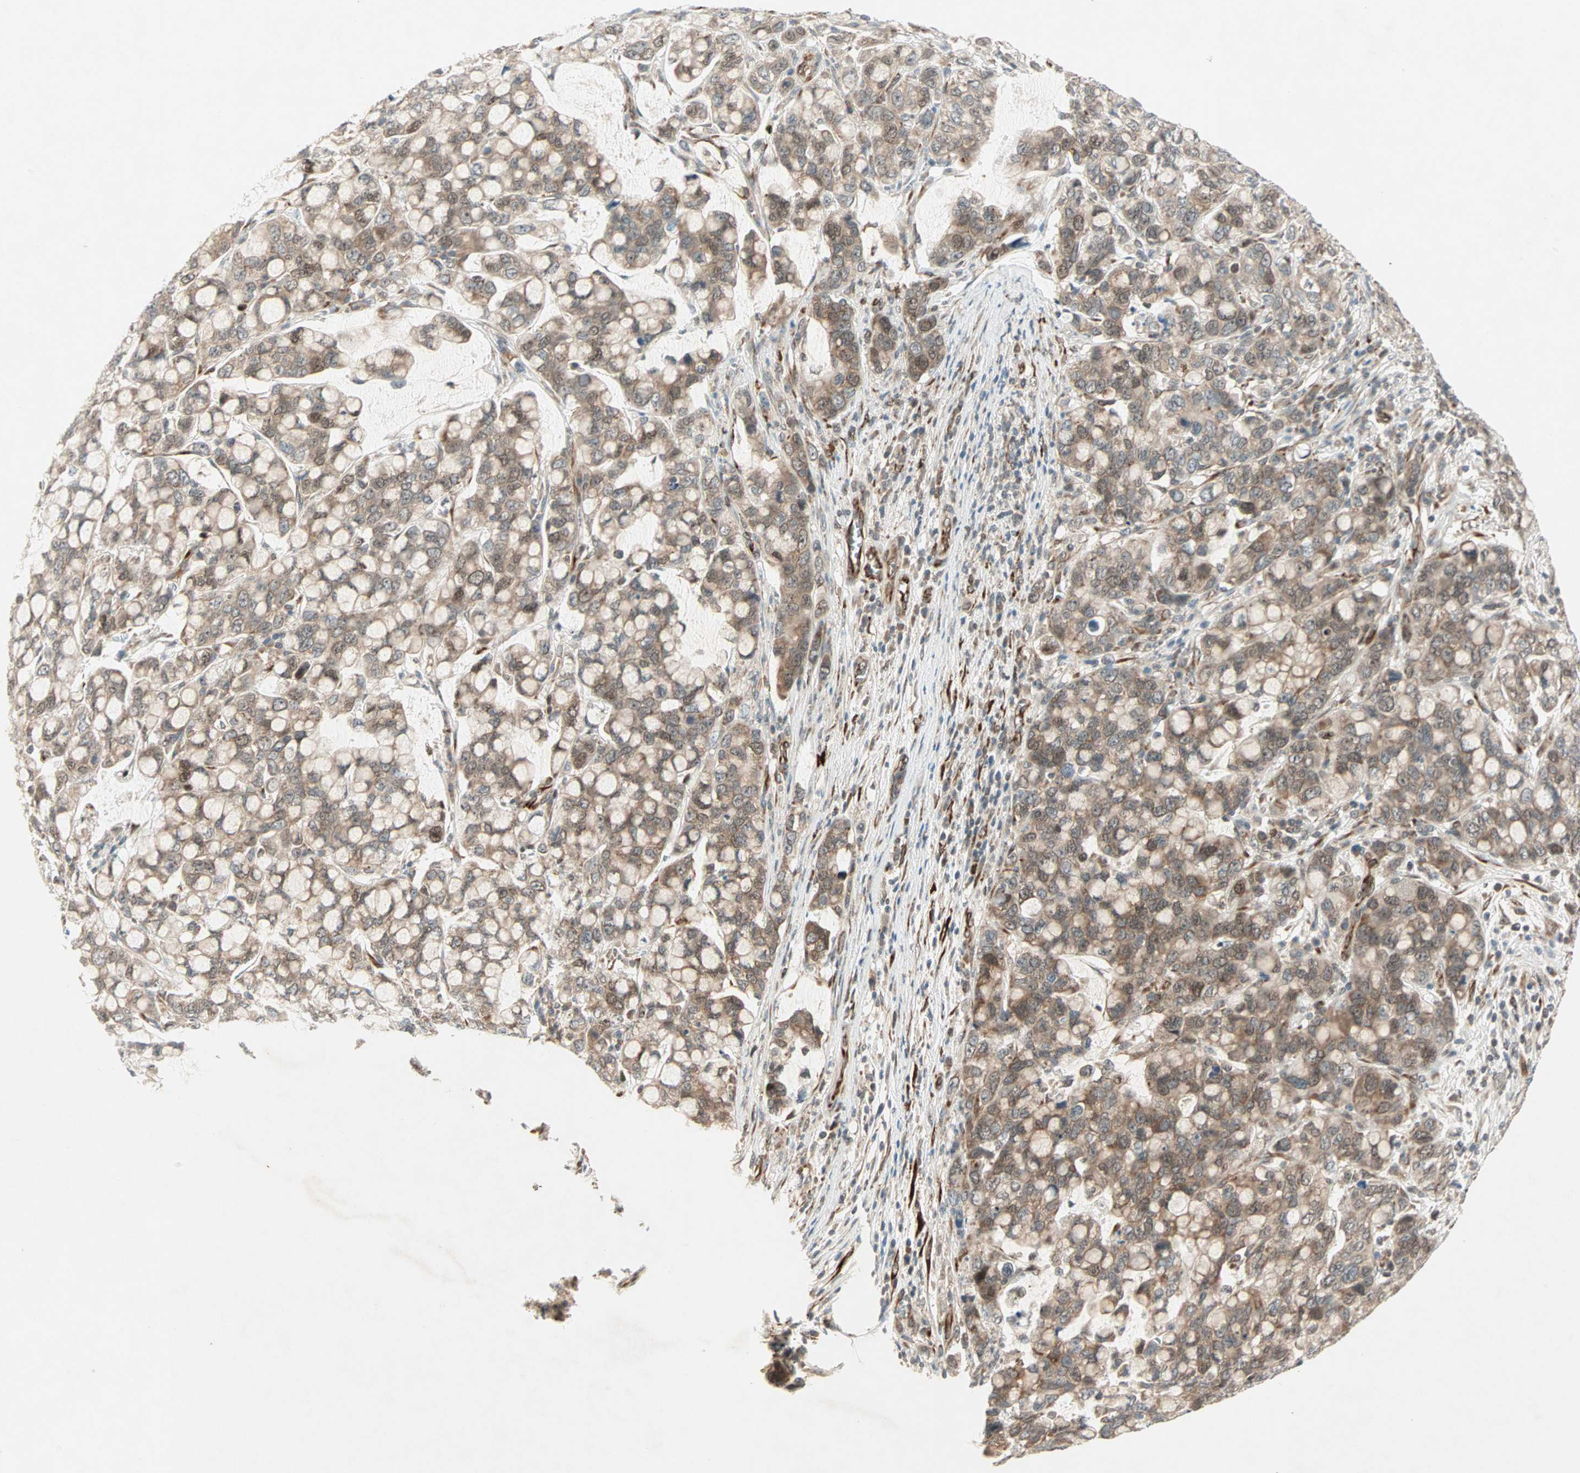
{"staining": {"intensity": "moderate", "quantity": ">75%", "location": "cytoplasmic/membranous,nuclear"}, "tissue": "stomach cancer", "cell_type": "Tumor cells", "image_type": "cancer", "snomed": [{"axis": "morphology", "description": "Adenocarcinoma, NOS"}, {"axis": "topography", "description": "Stomach, lower"}], "caption": "Immunohistochemical staining of human stomach adenocarcinoma displays moderate cytoplasmic/membranous and nuclear protein staining in about >75% of tumor cells. (IHC, brightfield microscopy, high magnification).", "gene": "ZNF37A", "patient": {"sex": "male", "age": 84}}